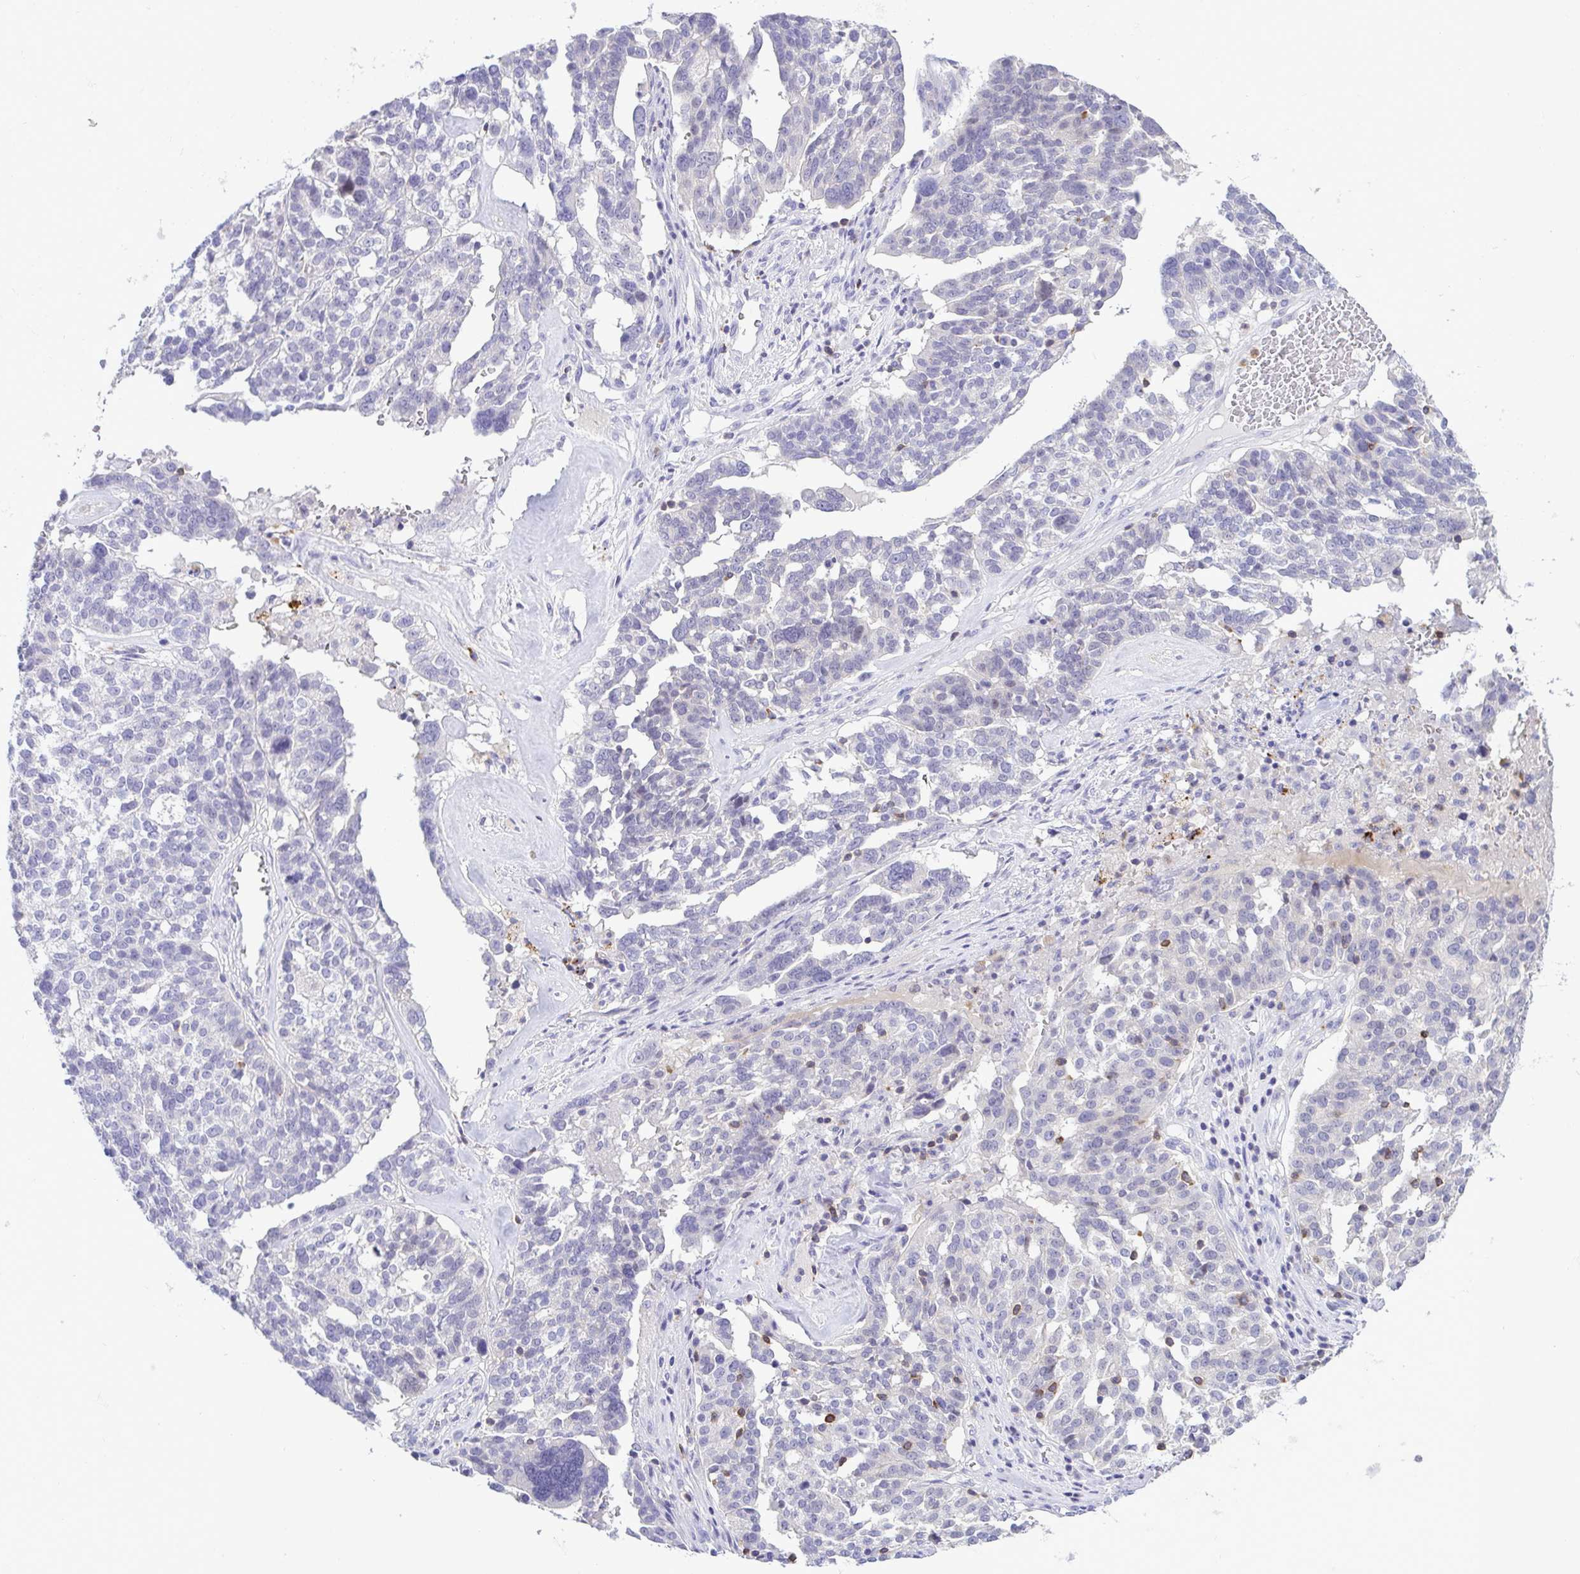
{"staining": {"intensity": "negative", "quantity": "none", "location": "none"}, "tissue": "ovarian cancer", "cell_type": "Tumor cells", "image_type": "cancer", "snomed": [{"axis": "morphology", "description": "Cystadenocarcinoma, serous, NOS"}, {"axis": "topography", "description": "Ovary"}], "caption": "High power microscopy image of an immunohistochemistry (IHC) micrograph of serous cystadenocarcinoma (ovarian), revealing no significant staining in tumor cells.", "gene": "PGLYRP1", "patient": {"sex": "female", "age": 59}}